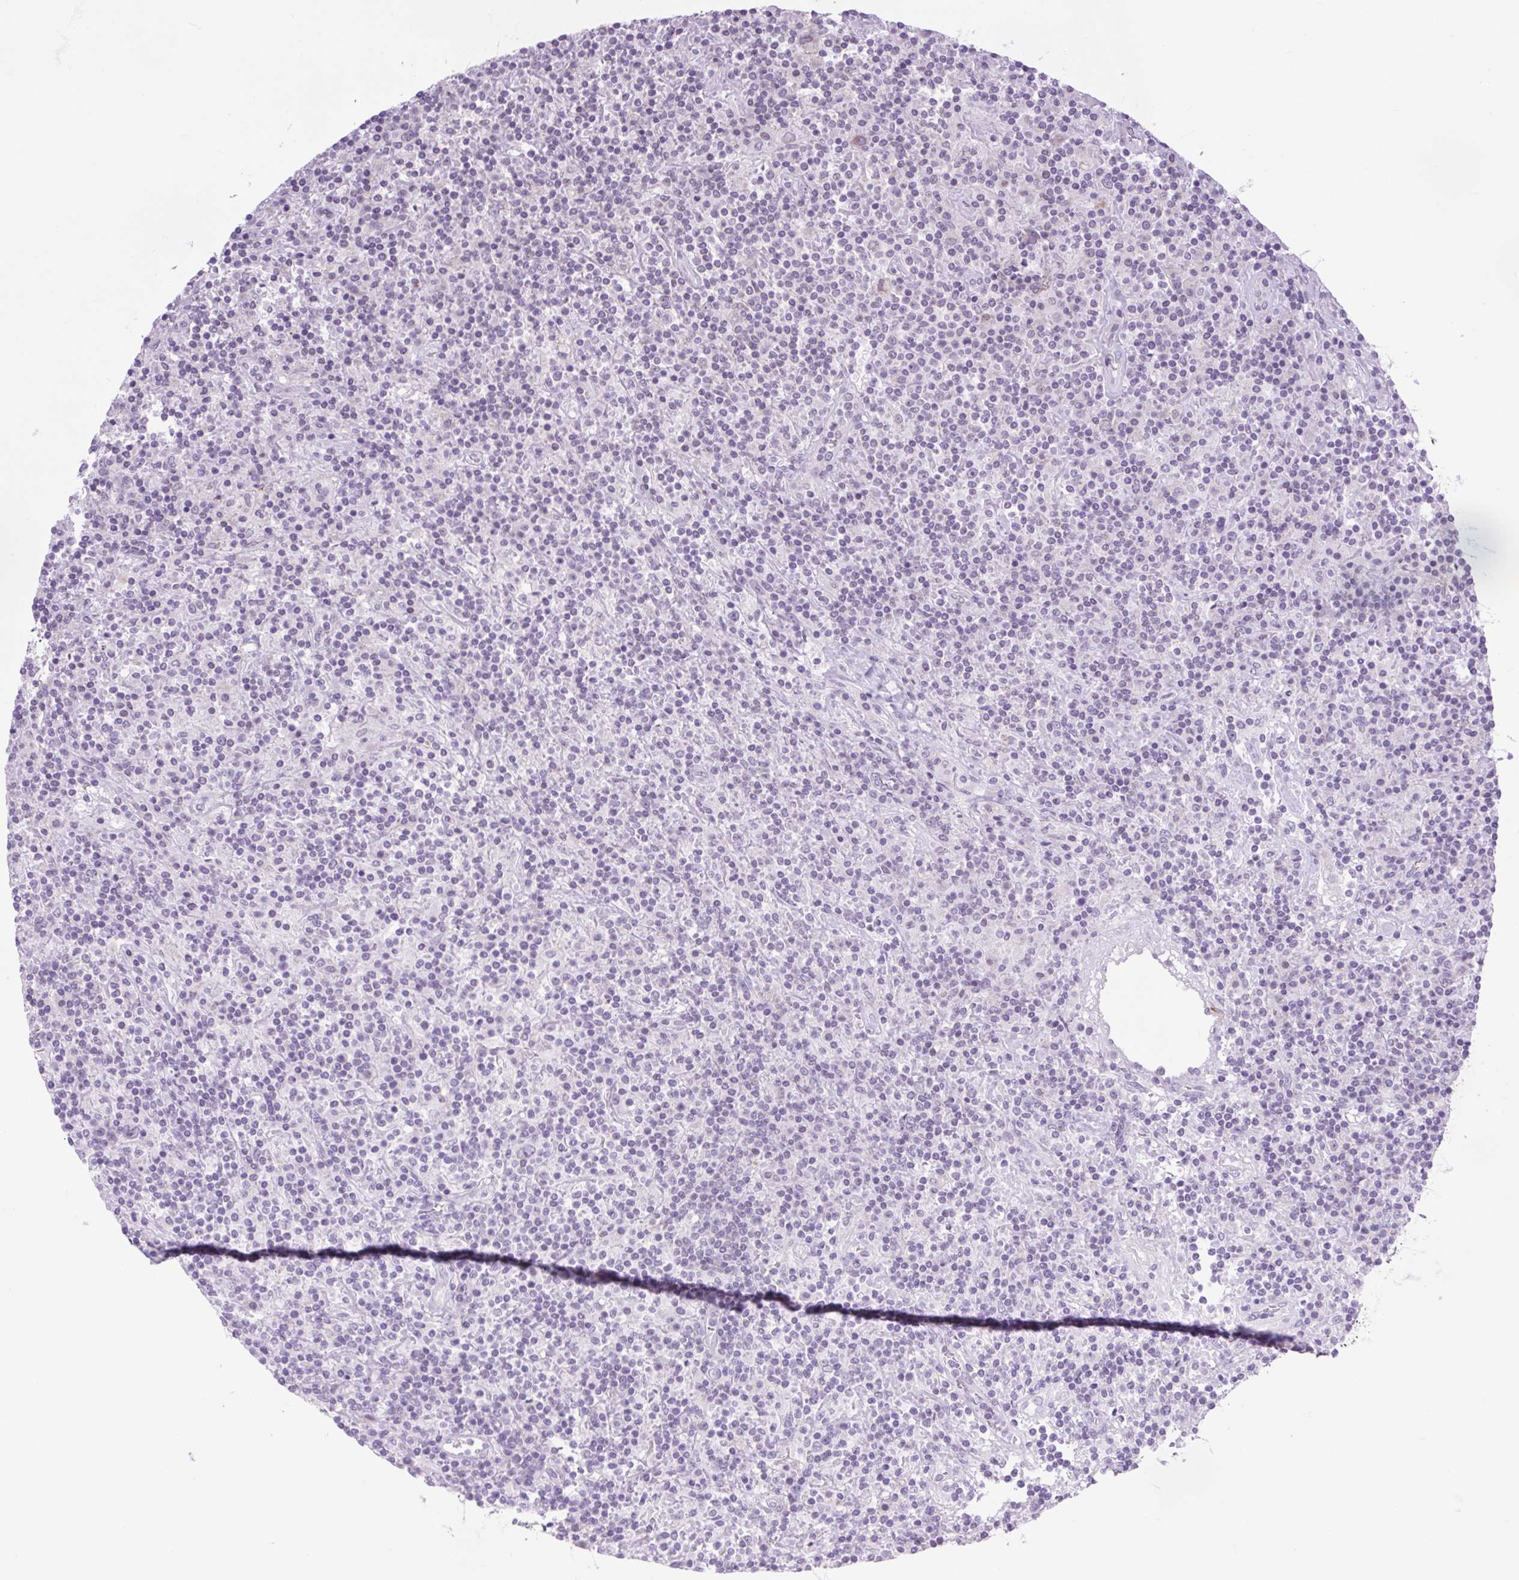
{"staining": {"intensity": "negative", "quantity": "none", "location": "none"}, "tissue": "lymphoma", "cell_type": "Tumor cells", "image_type": "cancer", "snomed": [{"axis": "morphology", "description": "Hodgkin's disease, NOS"}, {"axis": "topography", "description": "Lymph node"}], "caption": "The histopathology image shows no significant expression in tumor cells of Hodgkin's disease. (DAB (3,3'-diaminobenzidine) immunohistochemistry with hematoxylin counter stain).", "gene": "RNASE10", "patient": {"sex": "male", "age": 70}}